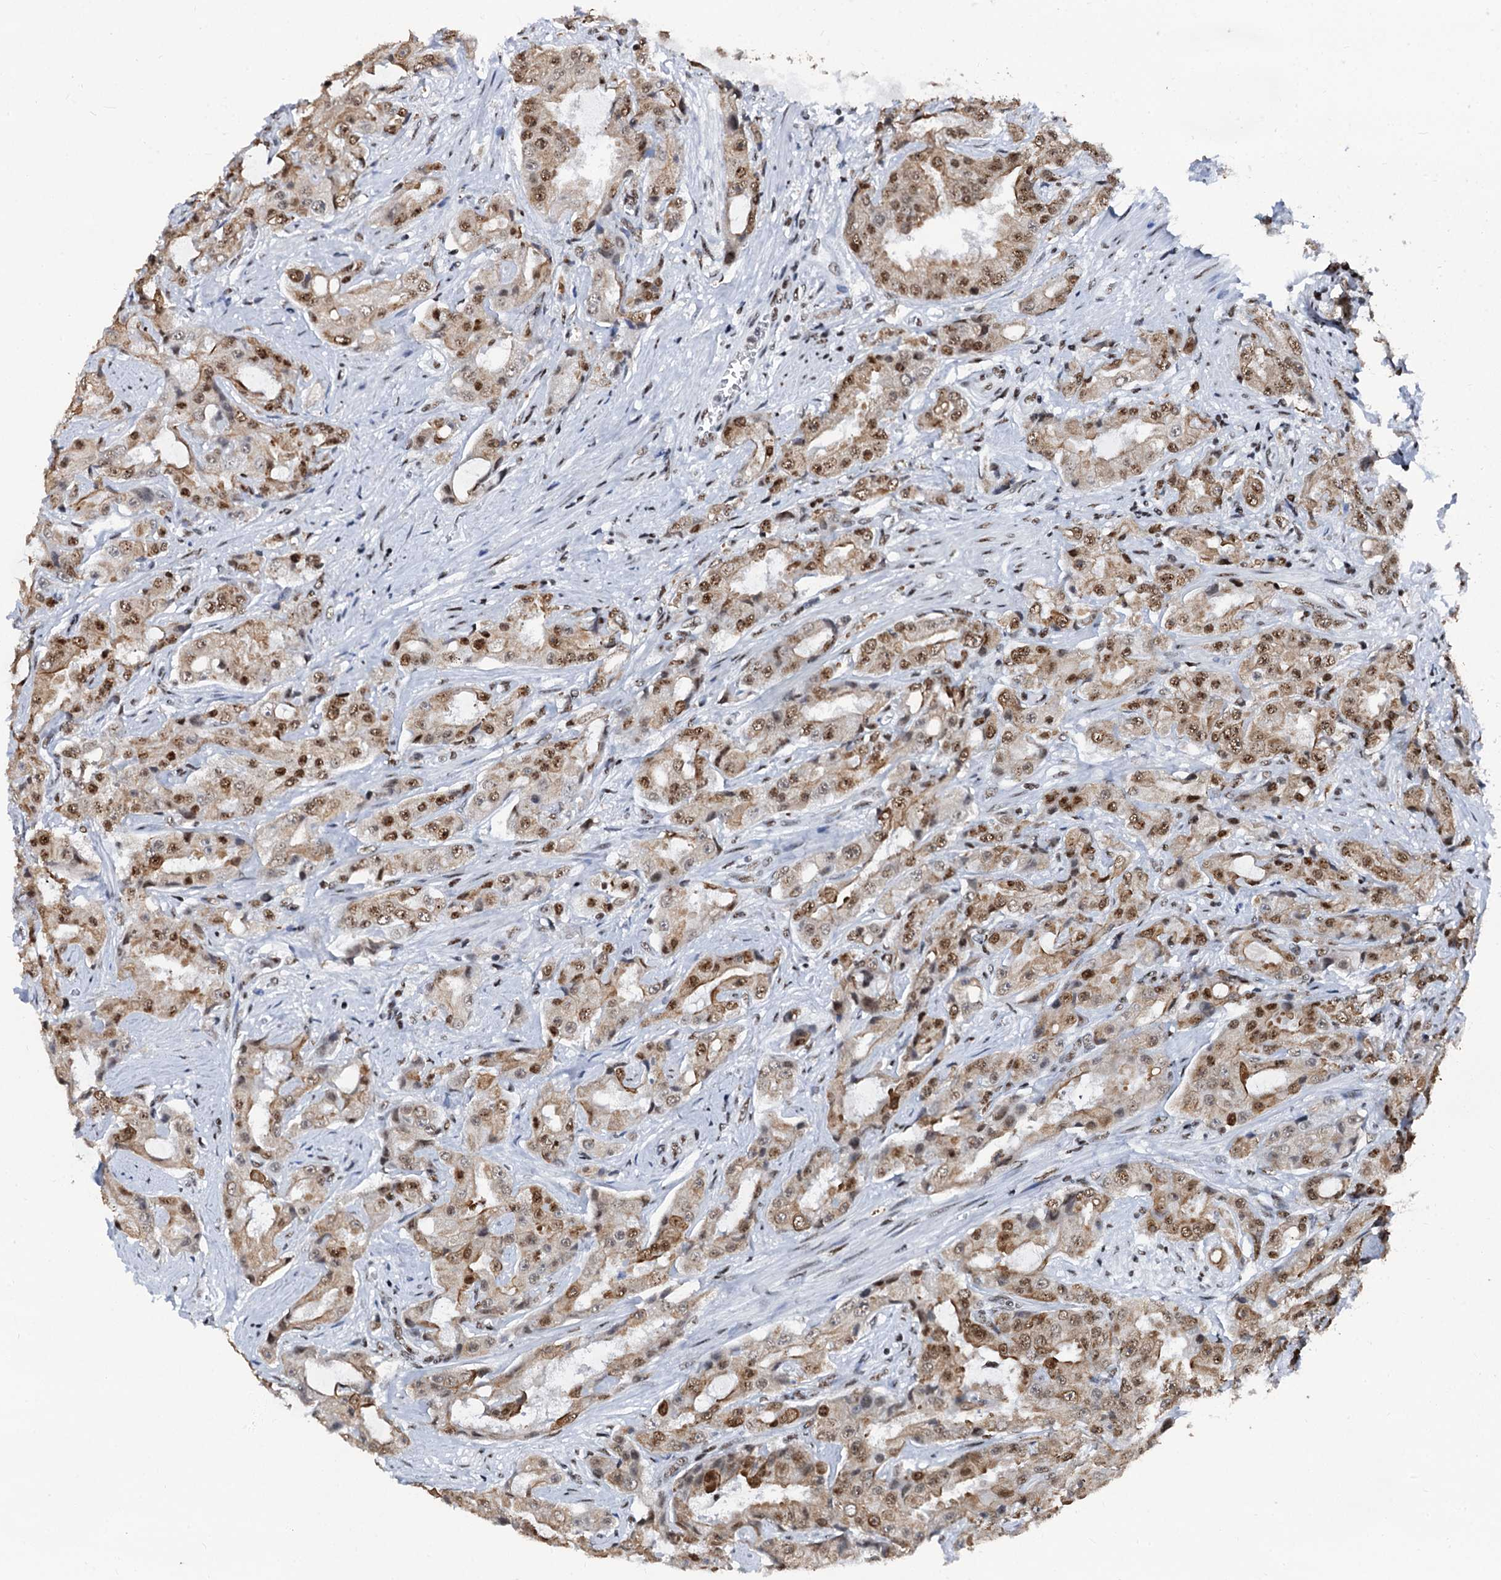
{"staining": {"intensity": "moderate", "quantity": ">75%", "location": "nuclear"}, "tissue": "prostate cancer", "cell_type": "Tumor cells", "image_type": "cancer", "snomed": [{"axis": "morphology", "description": "Adenocarcinoma, High grade"}, {"axis": "topography", "description": "Prostate"}], "caption": "Protein expression analysis of human prostate cancer reveals moderate nuclear expression in approximately >75% of tumor cells.", "gene": "DDX23", "patient": {"sex": "male", "age": 73}}